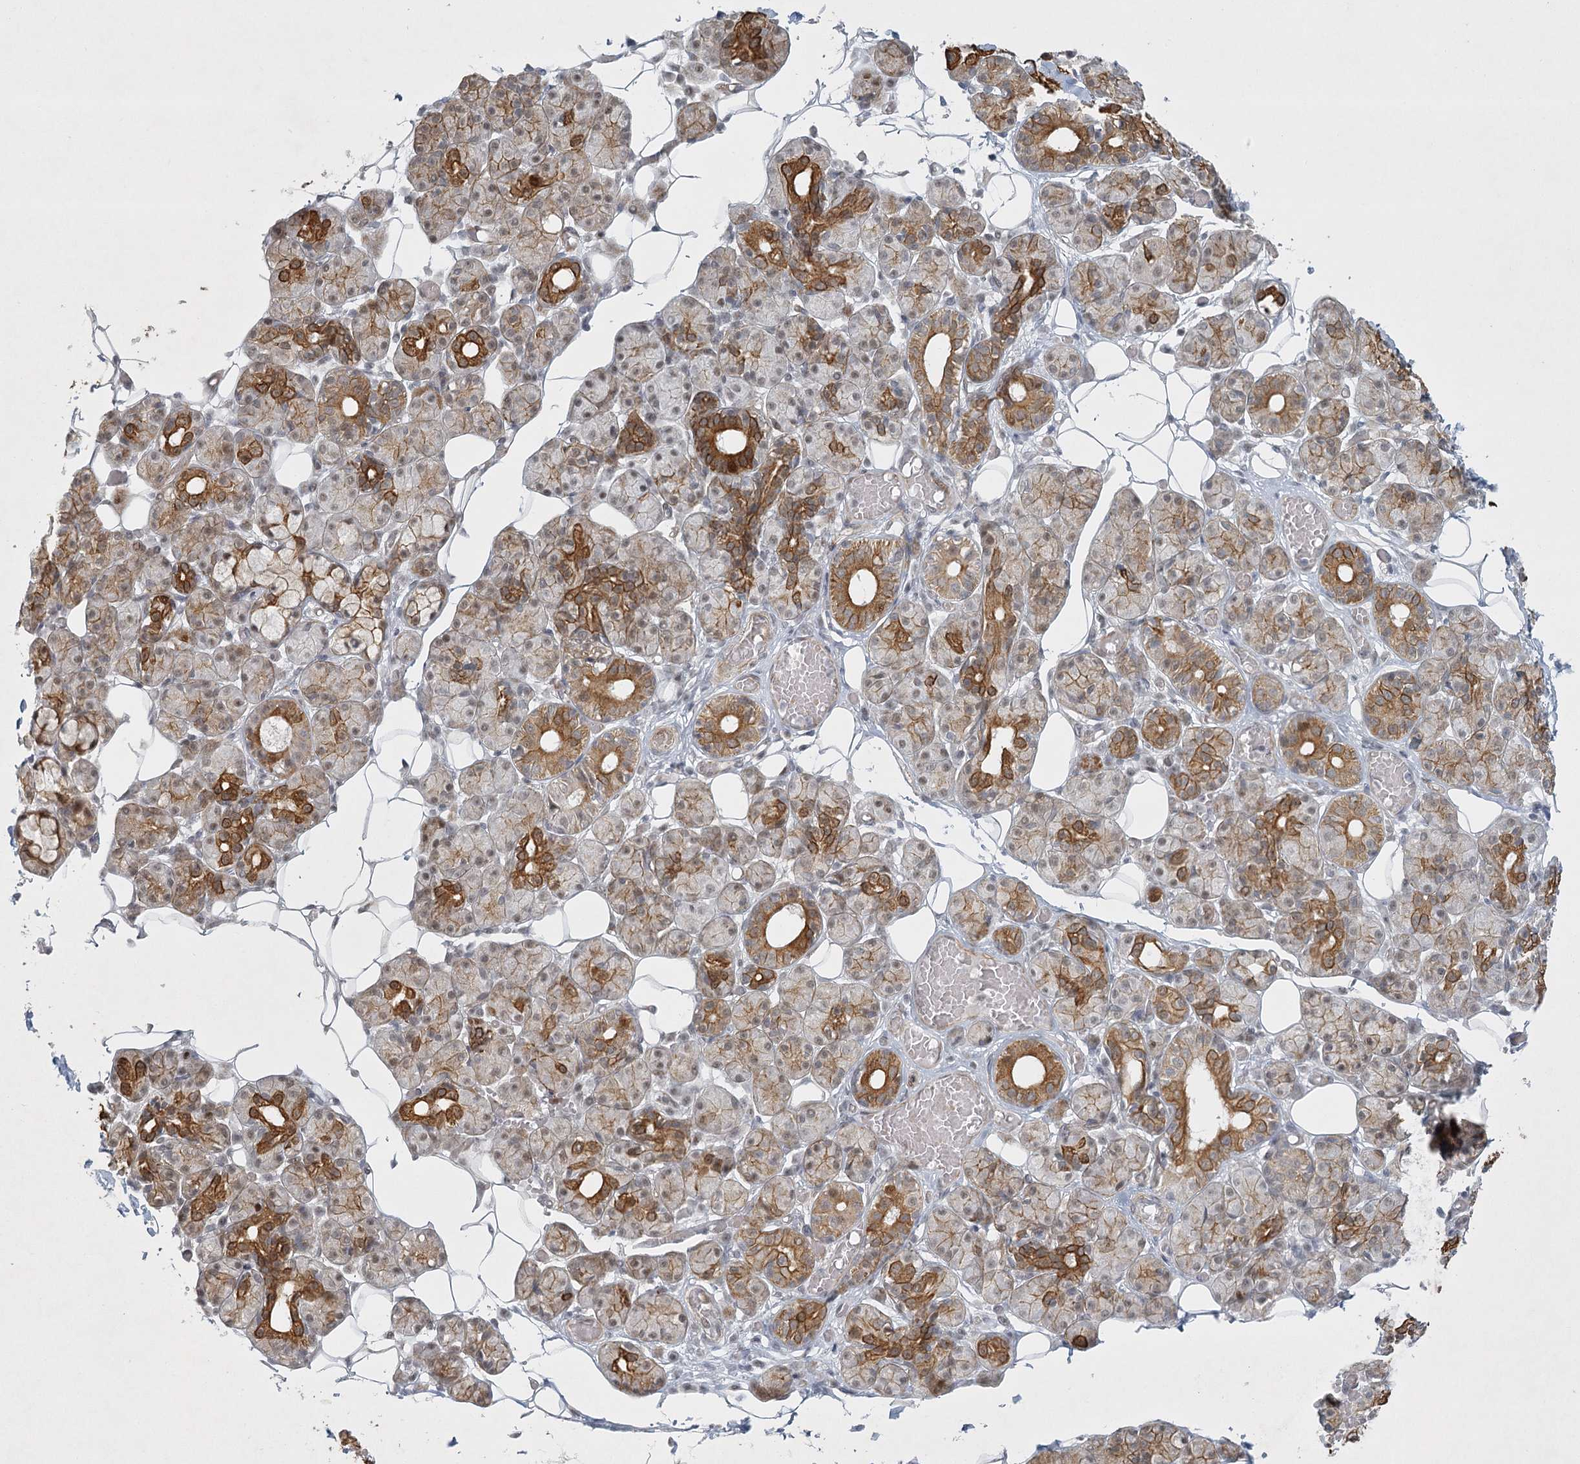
{"staining": {"intensity": "strong", "quantity": "25%-75%", "location": "cytoplasmic/membranous"}, "tissue": "salivary gland", "cell_type": "Glandular cells", "image_type": "normal", "snomed": [{"axis": "morphology", "description": "Normal tissue, NOS"}, {"axis": "topography", "description": "Salivary gland"}], "caption": "Protein staining displays strong cytoplasmic/membranous positivity in approximately 25%-75% of glandular cells in unremarkable salivary gland.", "gene": "U2SURP", "patient": {"sex": "male", "age": 63}}